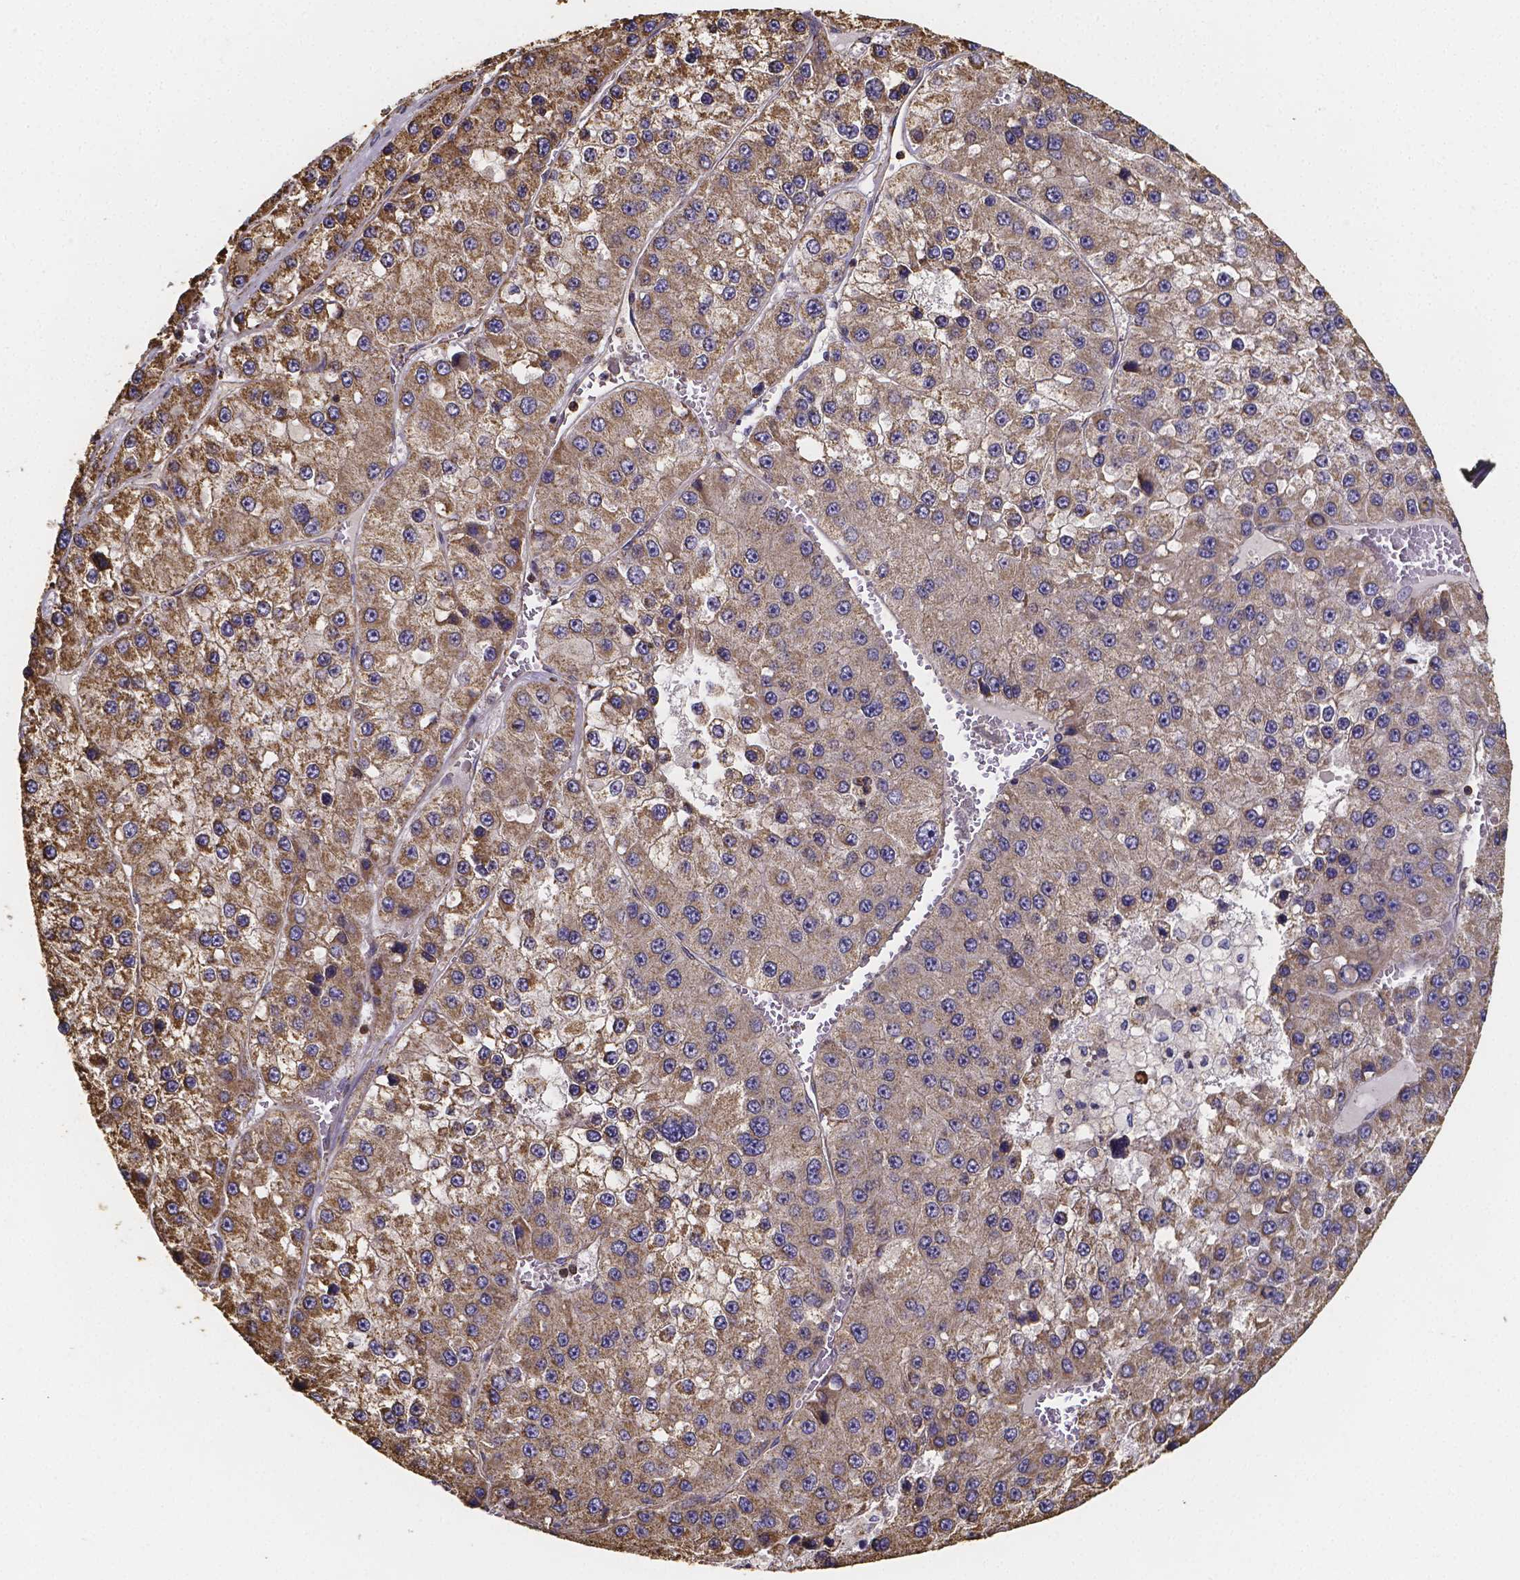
{"staining": {"intensity": "moderate", "quantity": ">75%", "location": "cytoplasmic/membranous"}, "tissue": "liver cancer", "cell_type": "Tumor cells", "image_type": "cancer", "snomed": [{"axis": "morphology", "description": "Carcinoma, Hepatocellular, NOS"}, {"axis": "topography", "description": "Liver"}], "caption": "A micrograph showing moderate cytoplasmic/membranous positivity in about >75% of tumor cells in hepatocellular carcinoma (liver), as visualized by brown immunohistochemical staining.", "gene": "SLC35D2", "patient": {"sex": "female", "age": 73}}